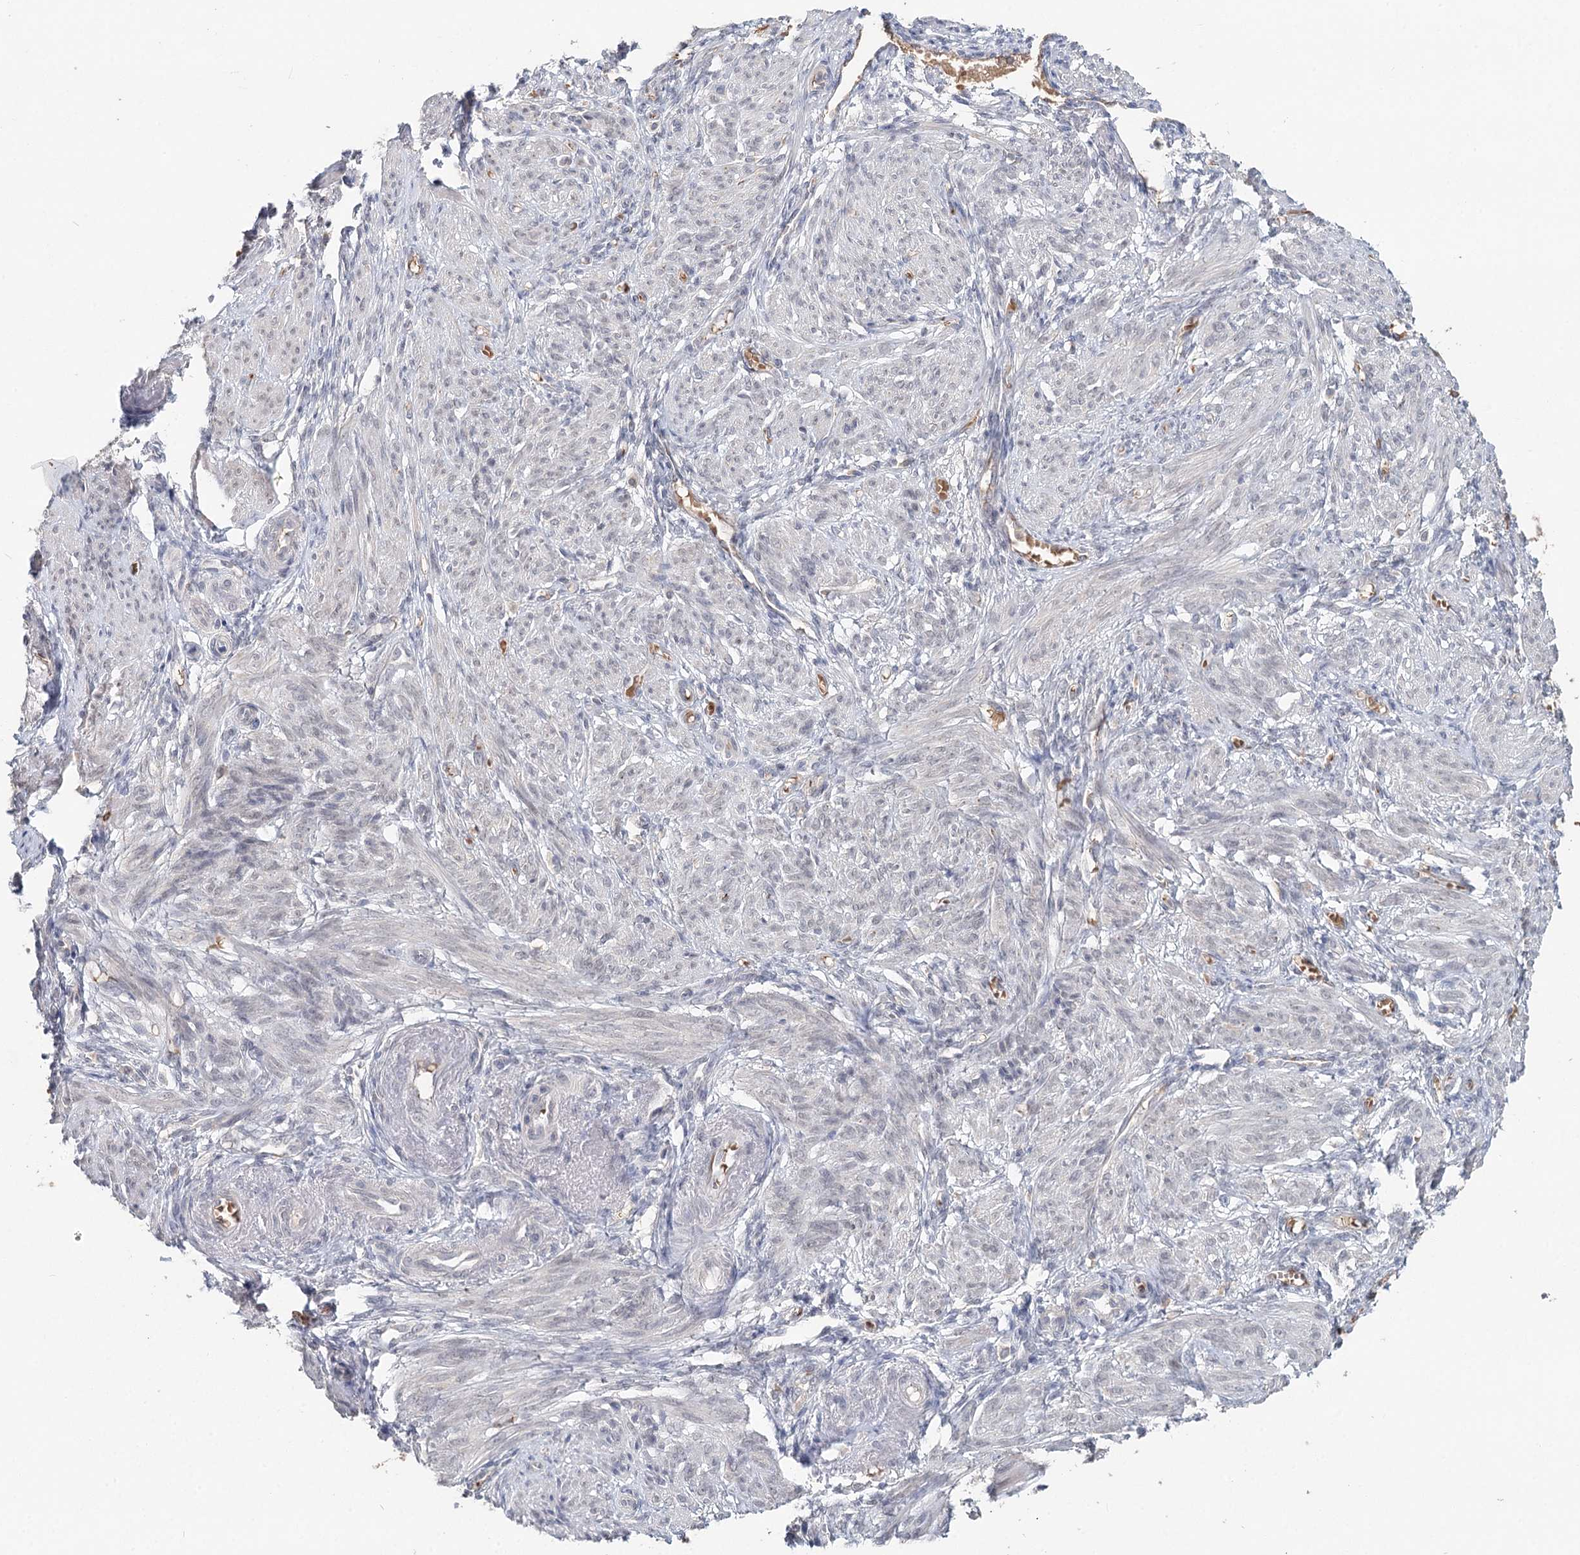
{"staining": {"intensity": "negative", "quantity": "none", "location": "none"}, "tissue": "smooth muscle", "cell_type": "Smooth muscle cells", "image_type": "normal", "snomed": [{"axis": "morphology", "description": "Normal tissue, NOS"}, {"axis": "topography", "description": "Smooth muscle"}], "caption": "An immunohistochemistry (IHC) micrograph of unremarkable smooth muscle is shown. There is no staining in smooth muscle cells of smooth muscle. Nuclei are stained in blue.", "gene": "FBXO7", "patient": {"sex": "female", "age": 39}}